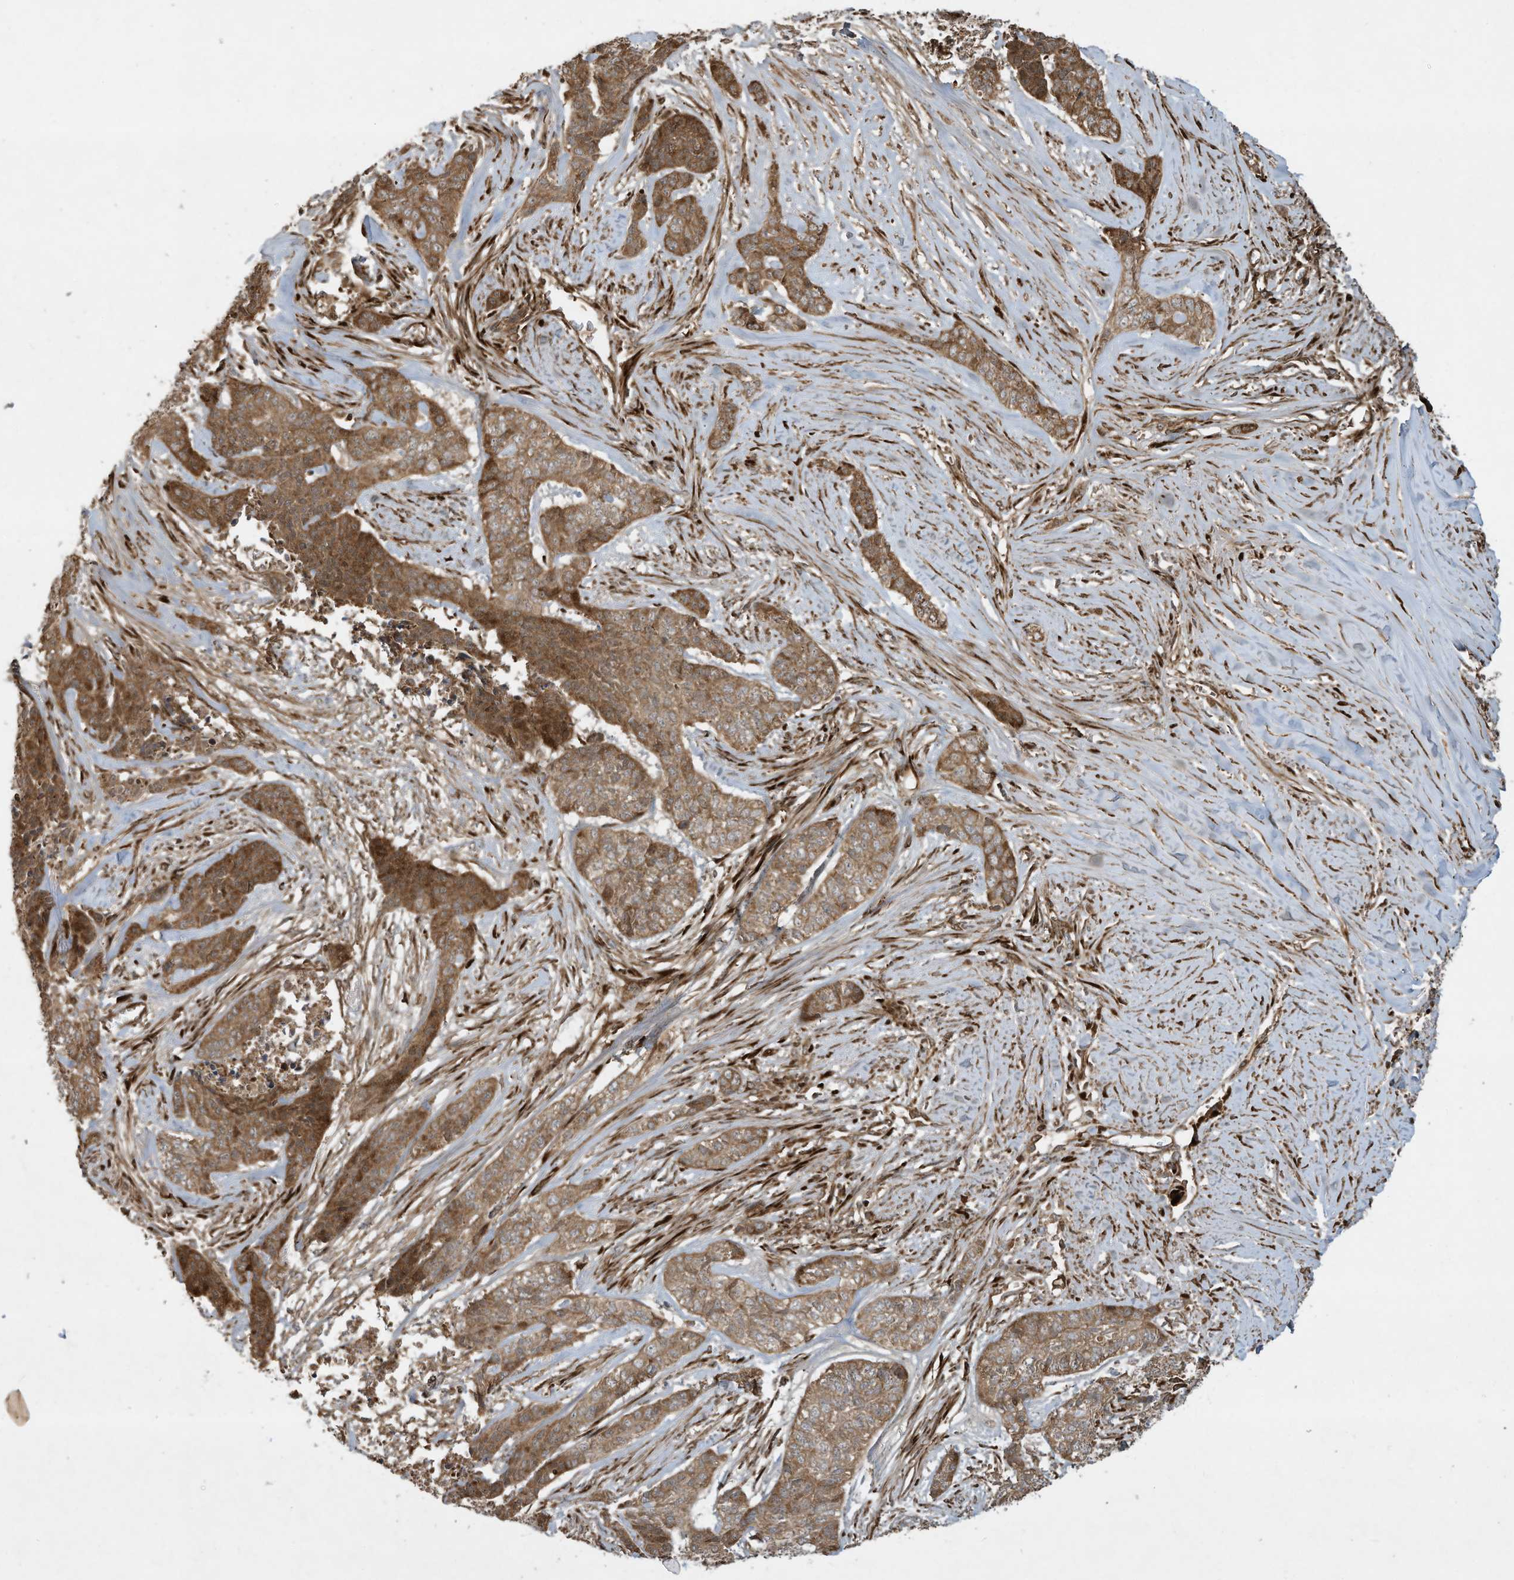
{"staining": {"intensity": "moderate", "quantity": ">75%", "location": "cytoplasmic/membranous"}, "tissue": "skin cancer", "cell_type": "Tumor cells", "image_type": "cancer", "snomed": [{"axis": "morphology", "description": "Basal cell carcinoma"}, {"axis": "topography", "description": "Skin"}], "caption": "This histopathology image exhibits immunohistochemistry (IHC) staining of basal cell carcinoma (skin), with medium moderate cytoplasmic/membranous positivity in about >75% of tumor cells.", "gene": "DDIT4", "patient": {"sex": "female", "age": 64}}